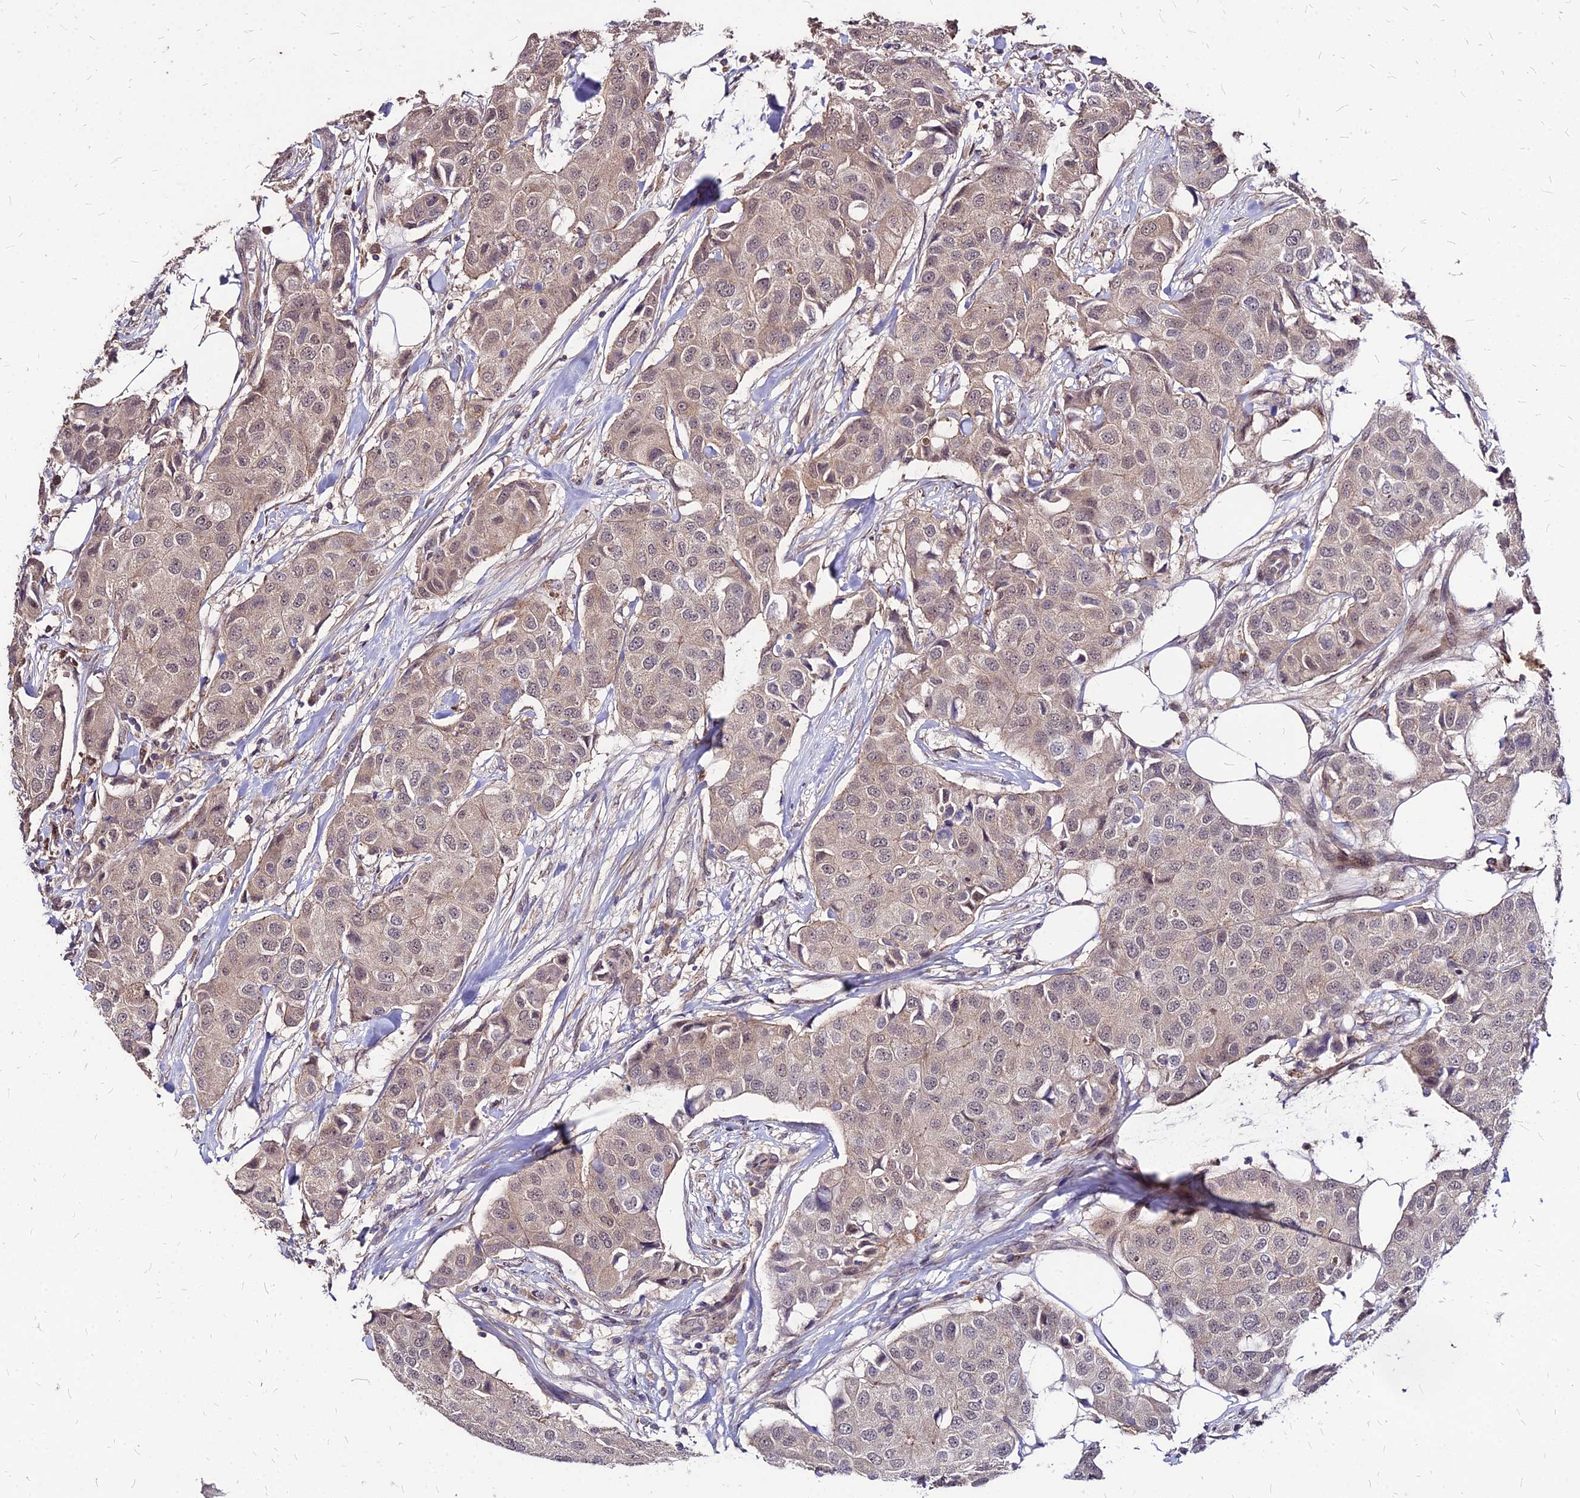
{"staining": {"intensity": "weak", "quantity": ">75%", "location": "cytoplasmic/membranous,nuclear"}, "tissue": "breast cancer", "cell_type": "Tumor cells", "image_type": "cancer", "snomed": [{"axis": "morphology", "description": "Duct carcinoma"}, {"axis": "topography", "description": "Breast"}], "caption": "Weak cytoplasmic/membranous and nuclear expression is appreciated in approximately >75% of tumor cells in breast intraductal carcinoma.", "gene": "APBA3", "patient": {"sex": "female", "age": 80}}